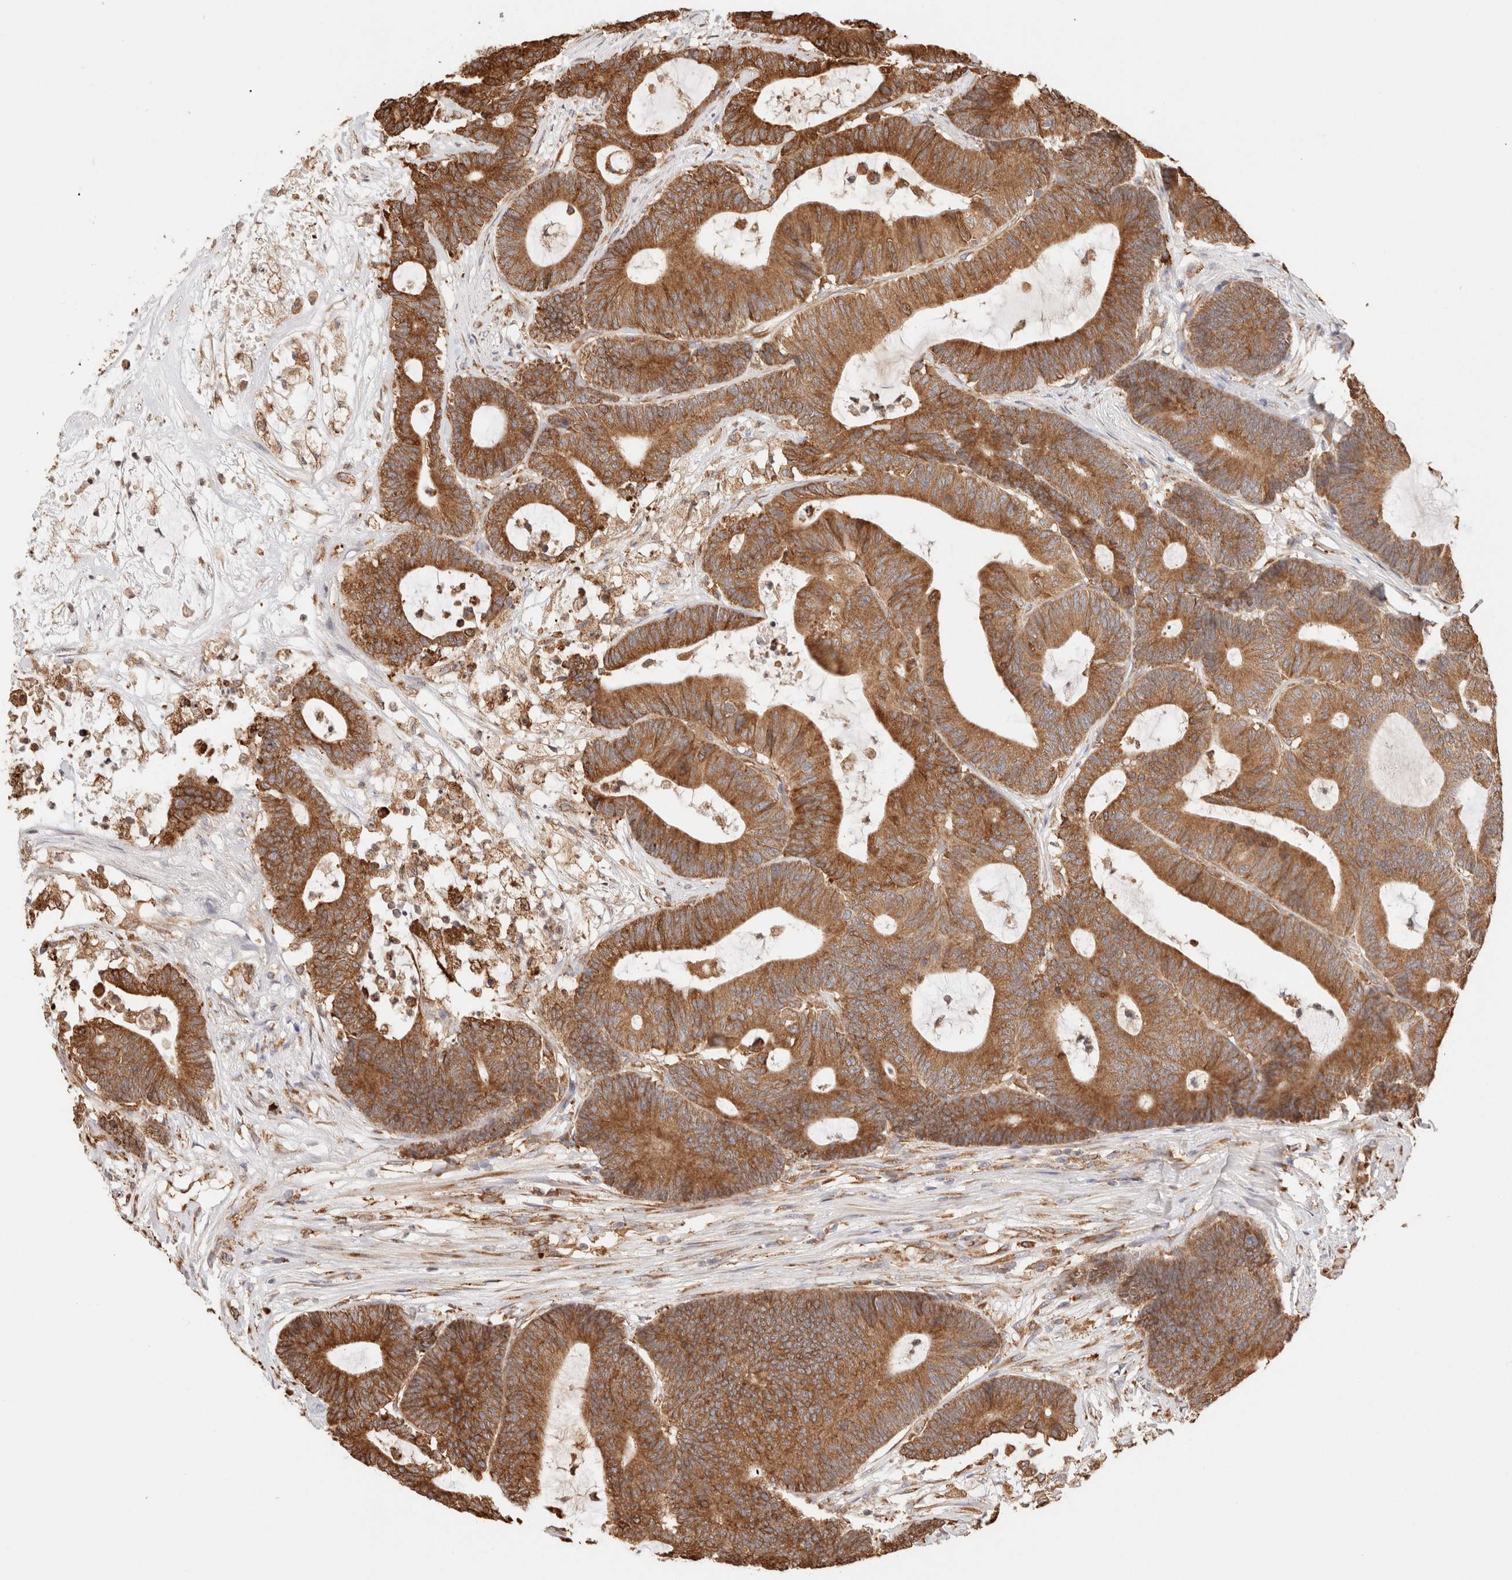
{"staining": {"intensity": "strong", "quantity": ">75%", "location": "cytoplasmic/membranous"}, "tissue": "colorectal cancer", "cell_type": "Tumor cells", "image_type": "cancer", "snomed": [{"axis": "morphology", "description": "Adenocarcinoma, NOS"}, {"axis": "topography", "description": "Colon"}], "caption": "A high amount of strong cytoplasmic/membranous expression is present in about >75% of tumor cells in colorectal cancer tissue. Using DAB (3,3'-diaminobenzidine) (brown) and hematoxylin (blue) stains, captured at high magnification using brightfield microscopy.", "gene": "FER", "patient": {"sex": "female", "age": 84}}